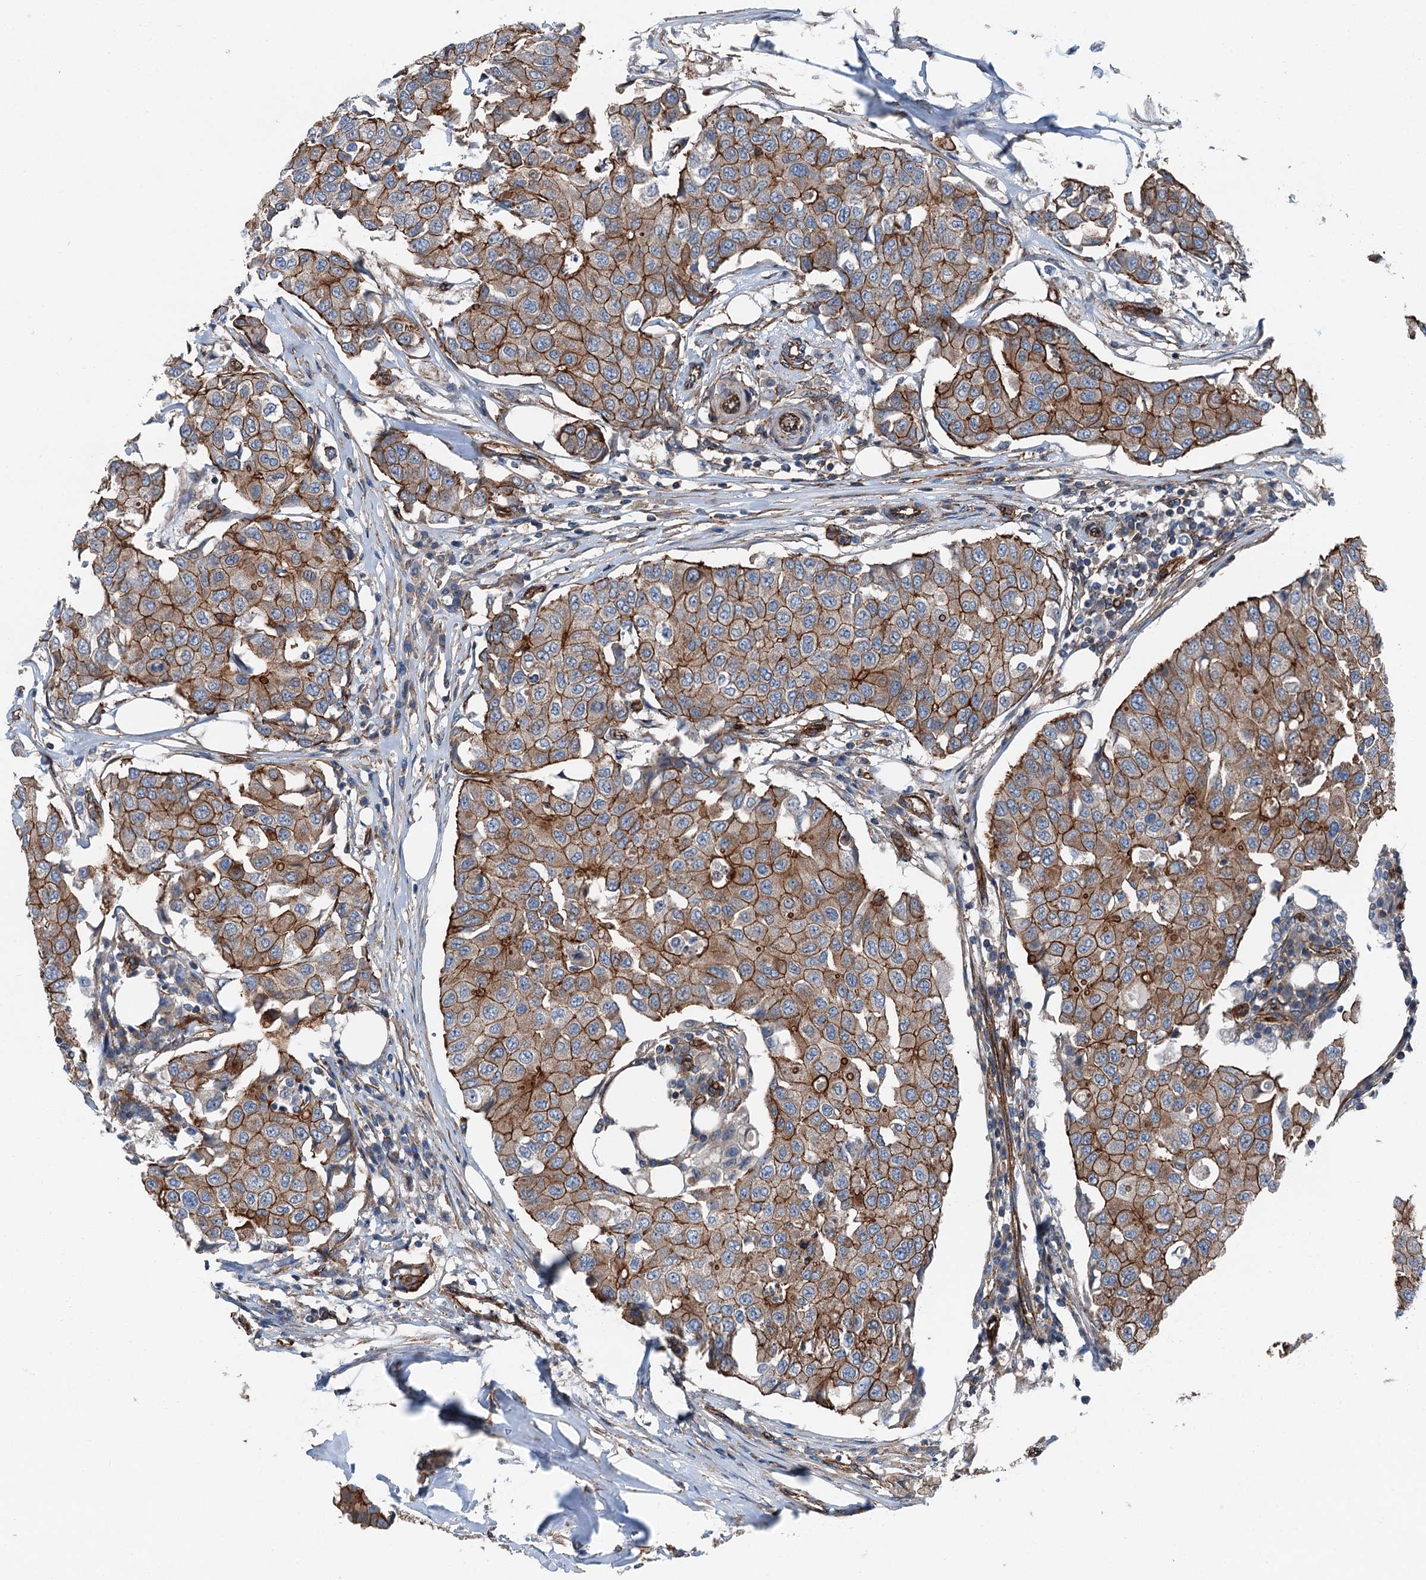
{"staining": {"intensity": "moderate", "quantity": ">75%", "location": "cytoplasmic/membranous"}, "tissue": "breast cancer", "cell_type": "Tumor cells", "image_type": "cancer", "snomed": [{"axis": "morphology", "description": "Duct carcinoma"}, {"axis": "topography", "description": "Breast"}], "caption": "About >75% of tumor cells in human breast intraductal carcinoma reveal moderate cytoplasmic/membranous protein expression as visualized by brown immunohistochemical staining.", "gene": "NMRAL1", "patient": {"sex": "female", "age": 80}}